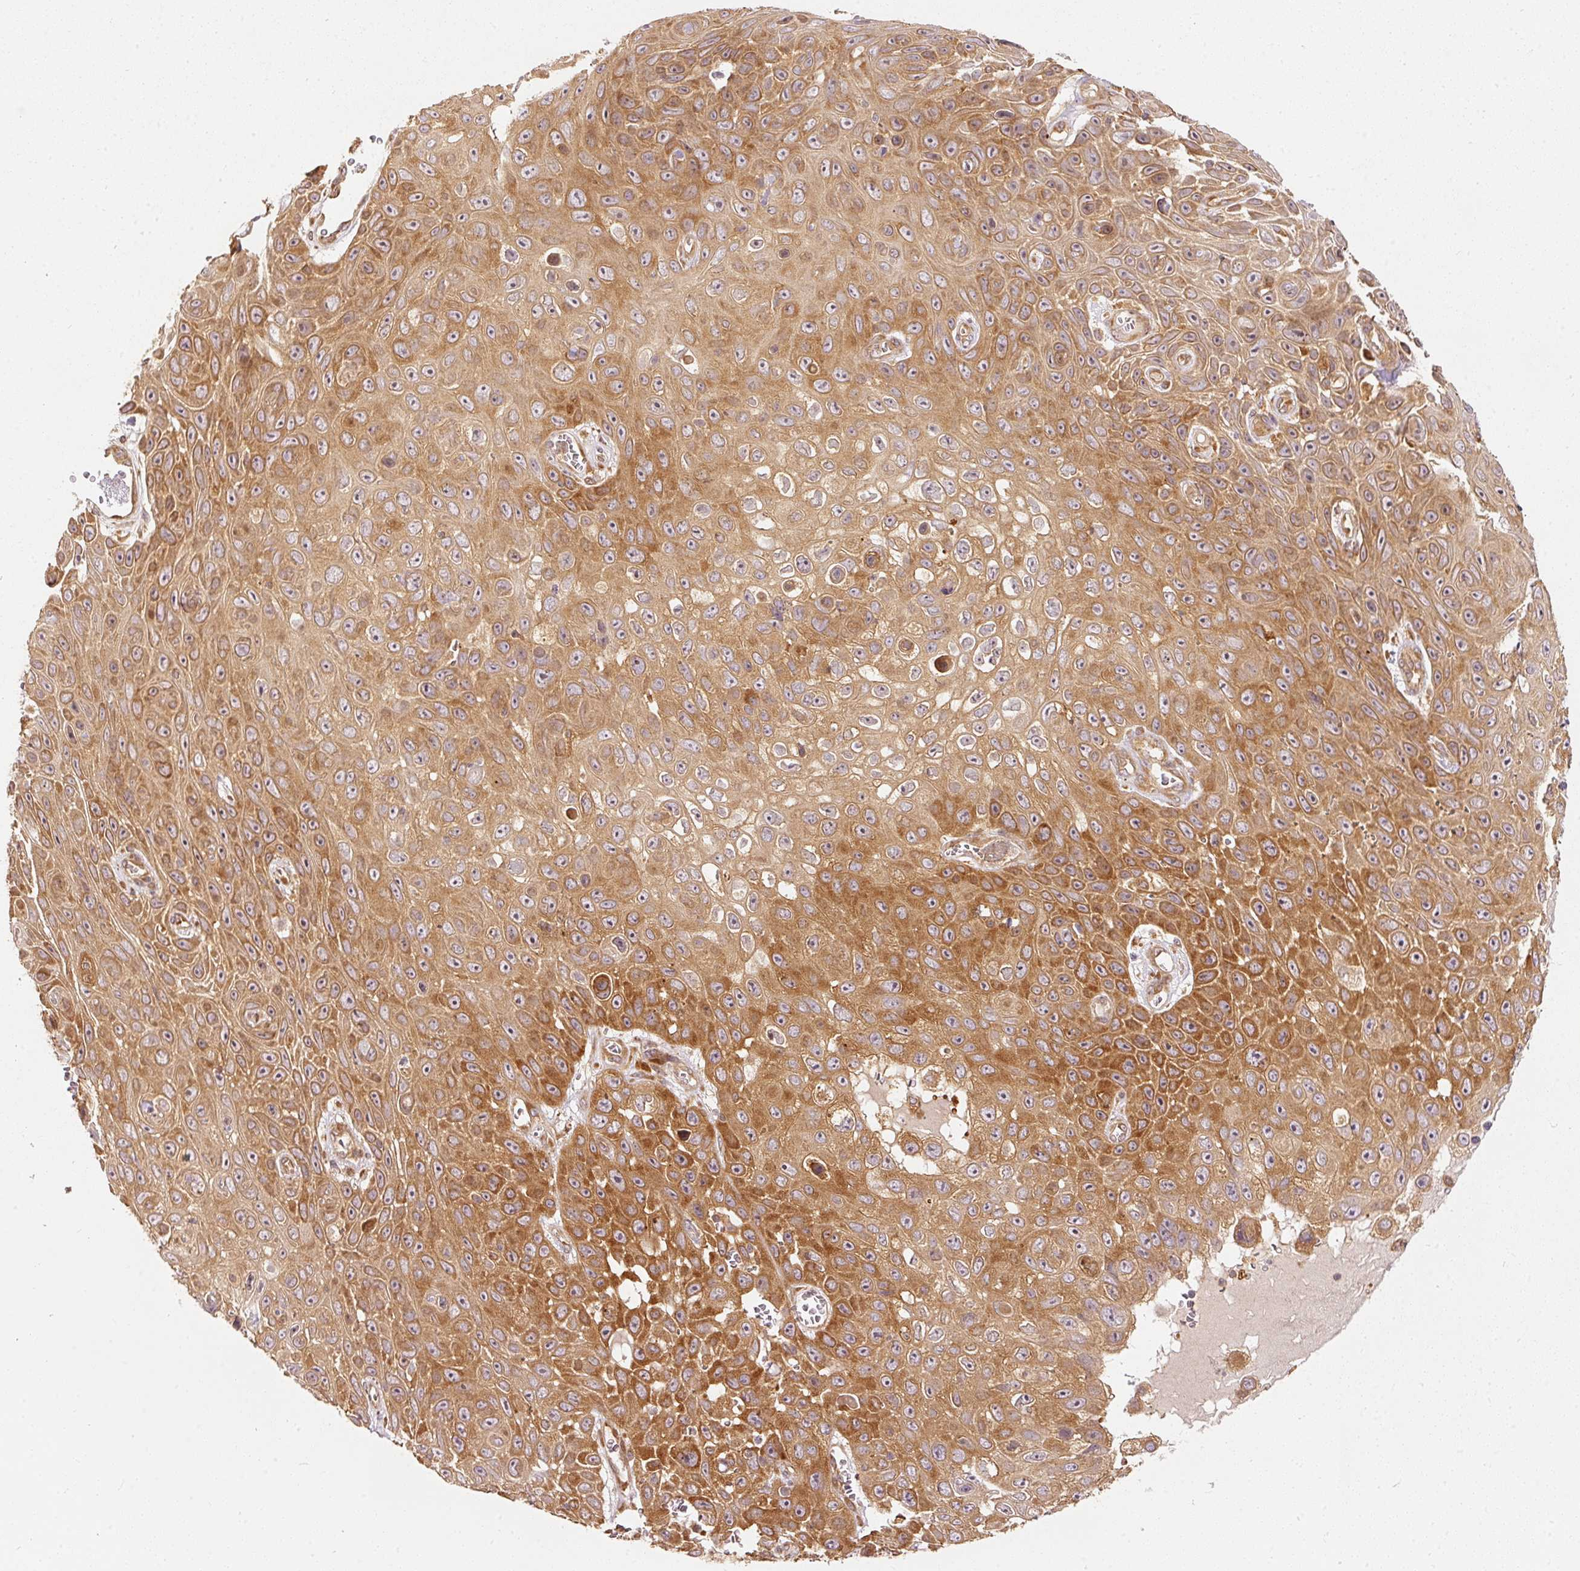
{"staining": {"intensity": "strong", "quantity": ">75%", "location": "cytoplasmic/membranous"}, "tissue": "skin cancer", "cell_type": "Tumor cells", "image_type": "cancer", "snomed": [{"axis": "morphology", "description": "Squamous cell carcinoma, NOS"}, {"axis": "topography", "description": "Skin"}], "caption": "Strong cytoplasmic/membranous positivity for a protein is seen in approximately >75% of tumor cells of skin cancer (squamous cell carcinoma) using immunohistochemistry.", "gene": "EIF3B", "patient": {"sex": "male", "age": 82}}